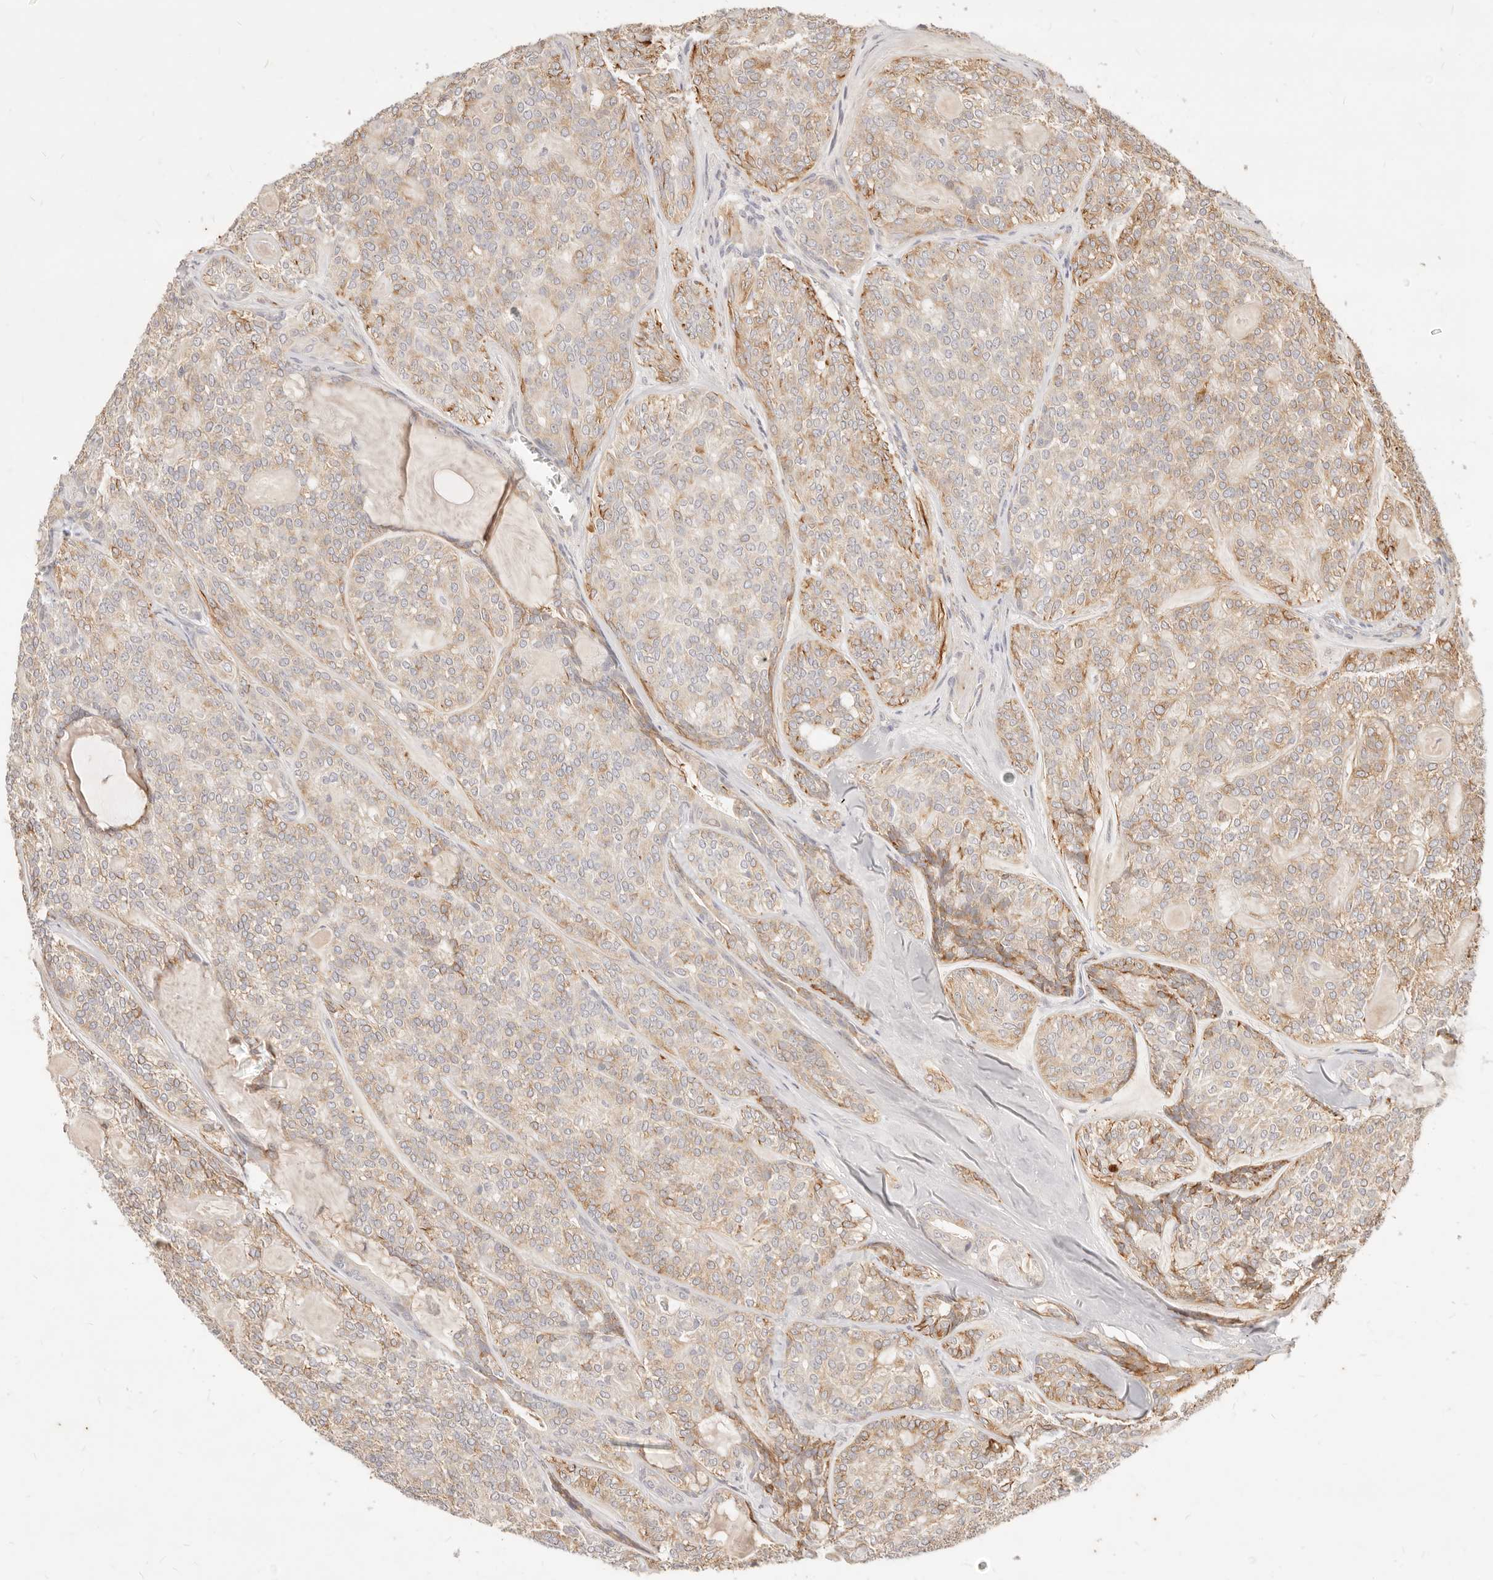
{"staining": {"intensity": "moderate", "quantity": "<25%", "location": "cytoplasmic/membranous"}, "tissue": "head and neck cancer", "cell_type": "Tumor cells", "image_type": "cancer", "snomed": [{"axis": "morphology", "description": "Adenocarcinoma, NOS"}, {"axis": "topography", "description": "Head-Neck"}], "caption": "IHC (DAB (3,3'-diaminobenzidine)) staining of head and neck cancer (adenocarcinoma) displays moderate cytoplasmic/membranous protein staining in about <25% of tumor cells.", "gene": "RUBCNL", "patient": {"sex": "male", "age": 66}}